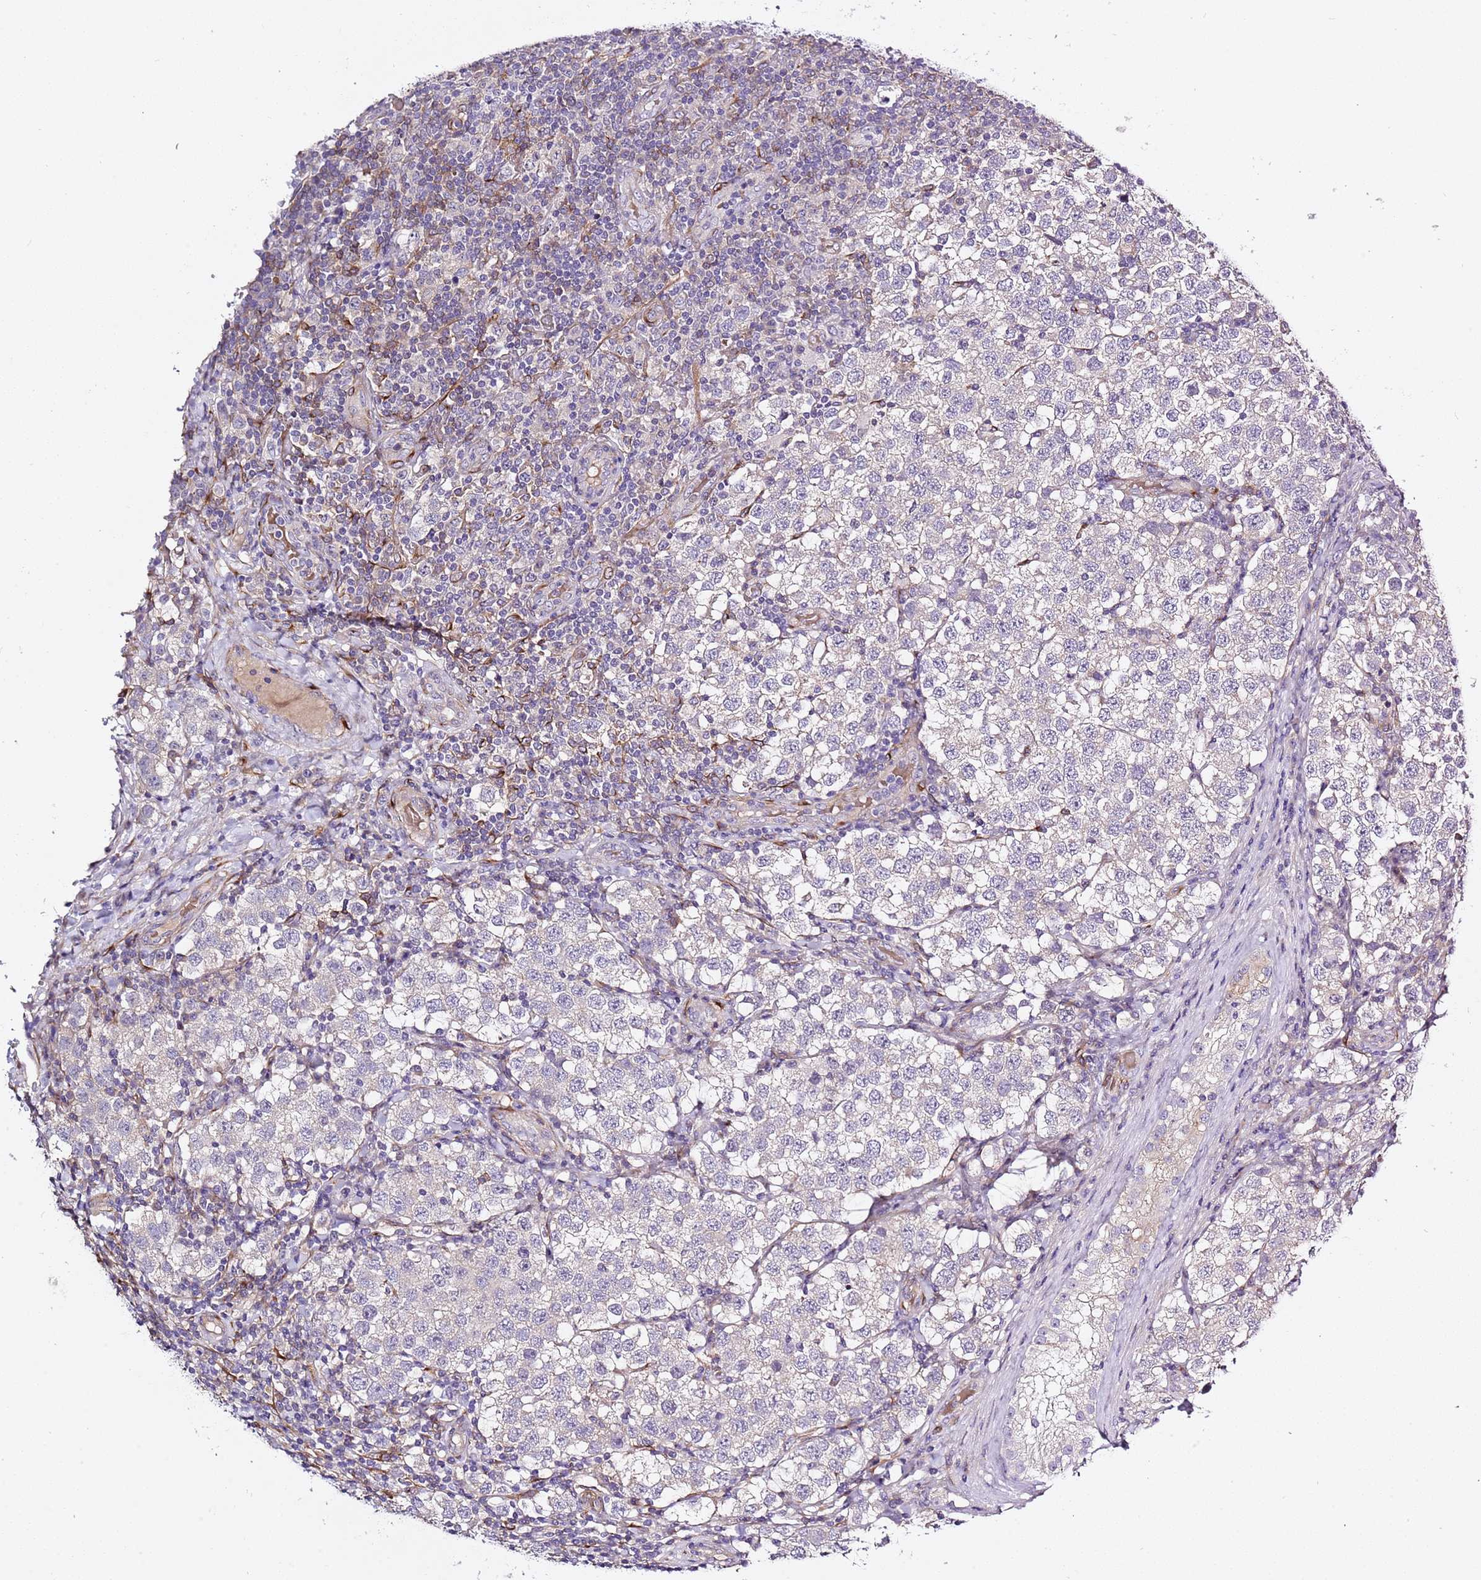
{"staining": {"intensity": "negative", "quantity": "none", "location": "none"}, "tissue": "testis cancer", "cell_type": "Tumor cells", "image_type": "cancer", "snomed": [{"axis": "morphology", "description": "Seminoma, NOS"}, {"axis": "topography", "description": "Testis"}], "caption": "DAB (3,3'-diaminobenzidine) immunohistochemical staining of human testis cancer (seminoma) reveals no significant staining in tumor cells.", "gene": "RFK", "patient": {"sex": "male", "age": 34}}